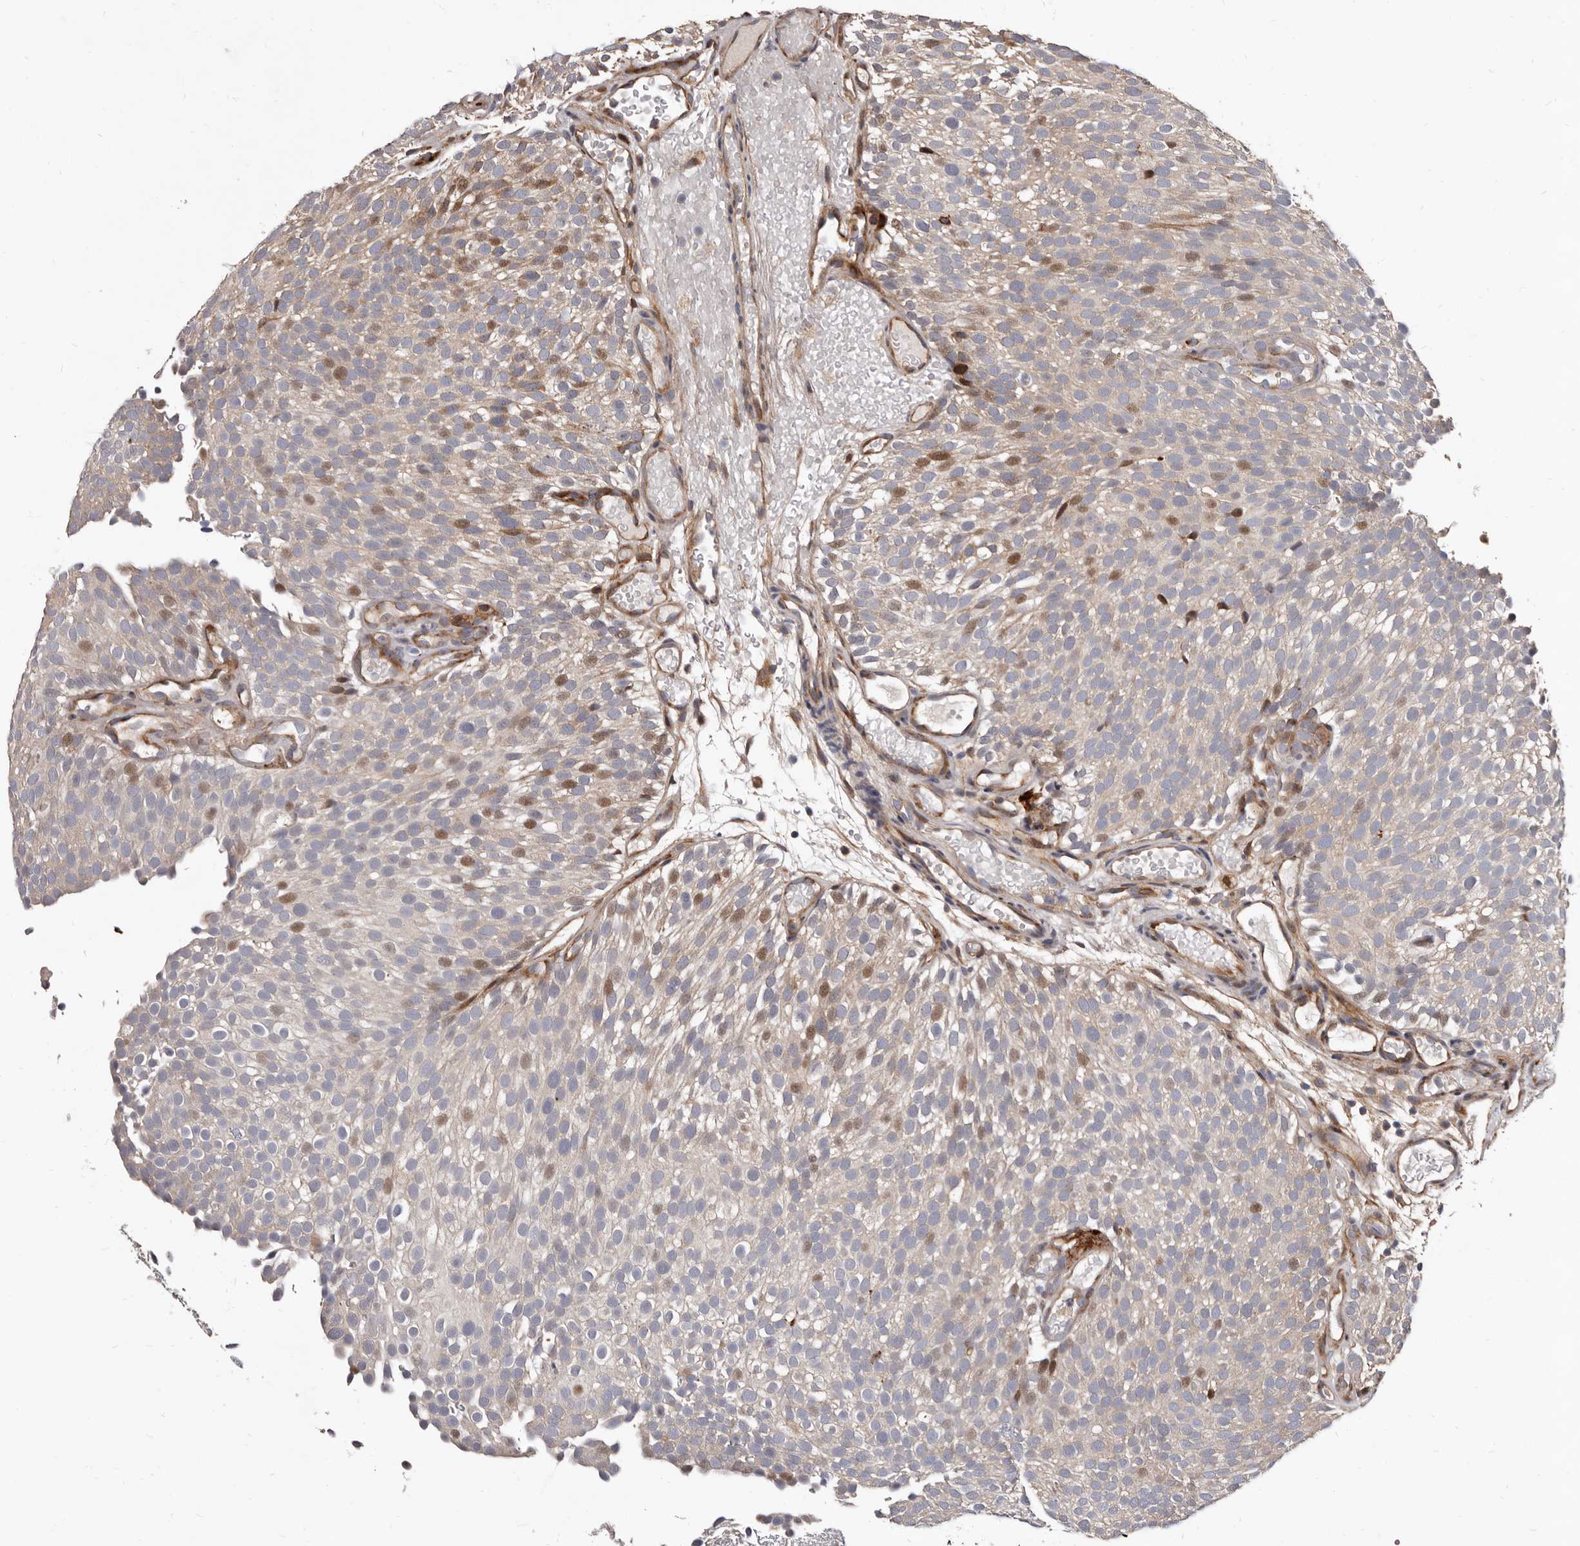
{"staining": {"intensity": "moderate", "quantity": "<25%", "location": "nuclear"}, "tissue": "urothelial cancer", "cell_type": "Tumor cells", "image_type": "cancer", "snomed": [{"axis": "morphology", "description": "Urothelial carcinoma, Low grade"}, {"axis": "topography", "description": "Urinary bladder"}], "caption": "Low-grade urothelial carcinoma tissue exhibits moderate nuclear positivity in approximately <25% of tumor cells, visualized by immunohistochemistry.", "gene": "WEE2", "patient": {"sex": "male", "age": 78}}